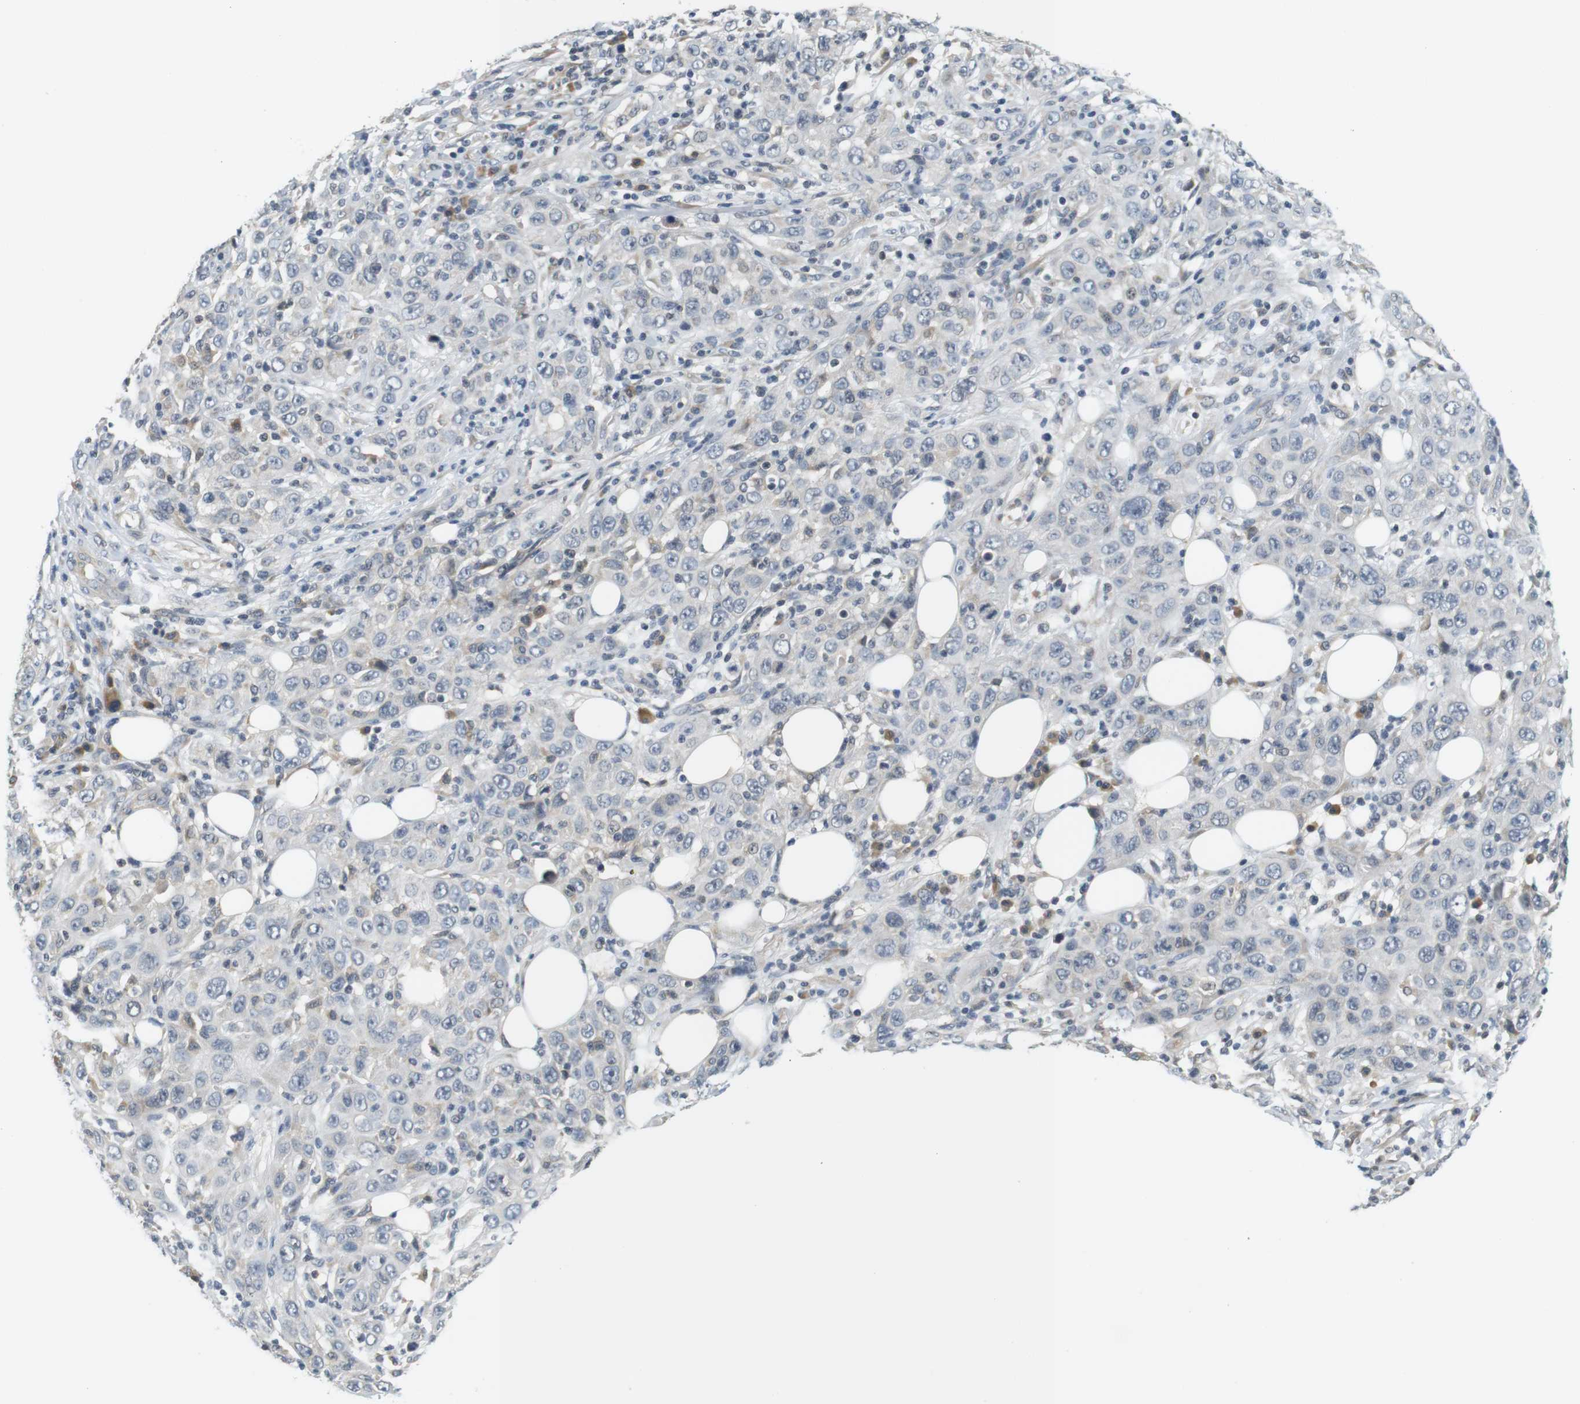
{"staining": {"intensity": "negative", "quantity": "none", "location": "none"}, "tissue": "skin cancer", "cell_type": "Tumor cells", "image_type": "cancer", "snomed": [{"axis": "morphology", "description": "Squamous cell carcinoma, NOS"}, {"axis": "topography", "description": "Skin"}], "caption": "Tumor cells show no significant positivity in skin squamous cell carcinoma.", "gene": "WNT7A", "patient": {"sex": "female", "age": 88}}